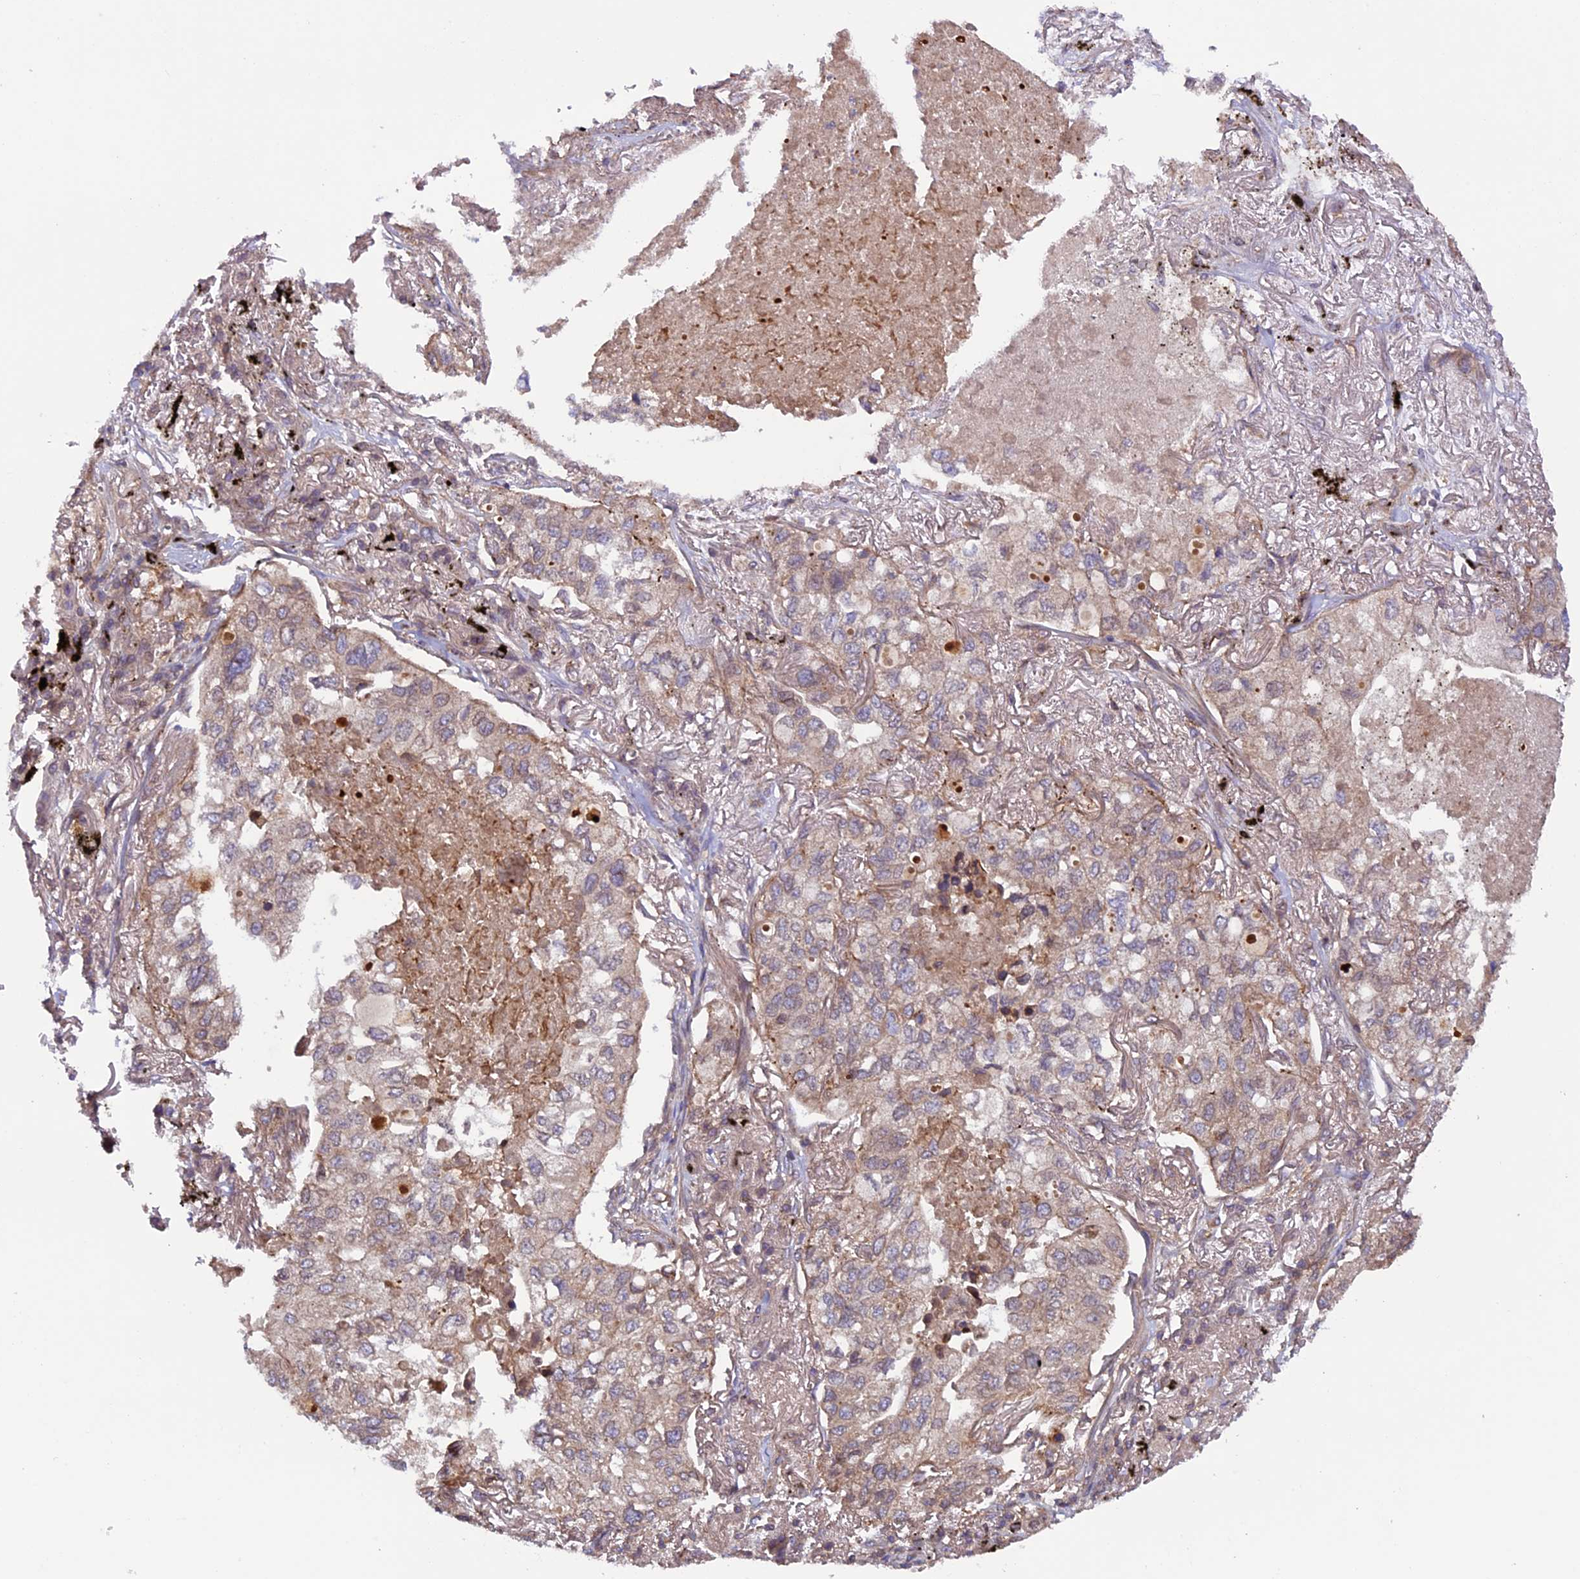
{"staining": {"intensity": "weak", "quantity": "25%-75%", "location": "cytoplasmic/membranous"}, "tissue": "lung cancer", "cell_type": "Tumor cells", "image_type": "cancer", "snomed": [{"axis": "morphology", "description": "Adenocarcinoma, NOS"}, {"axis": "topography", "description": "Lung"}], "caption": "Immunohistochemistry image of human lung cancer stained for a protein (brown), which shows low levels of weak cytoplasmic/membranous positivity in approximately 25%-75% of tumor cells.", "gene": "CCDC125", "patient": {"sex": "male", "age": 65}}